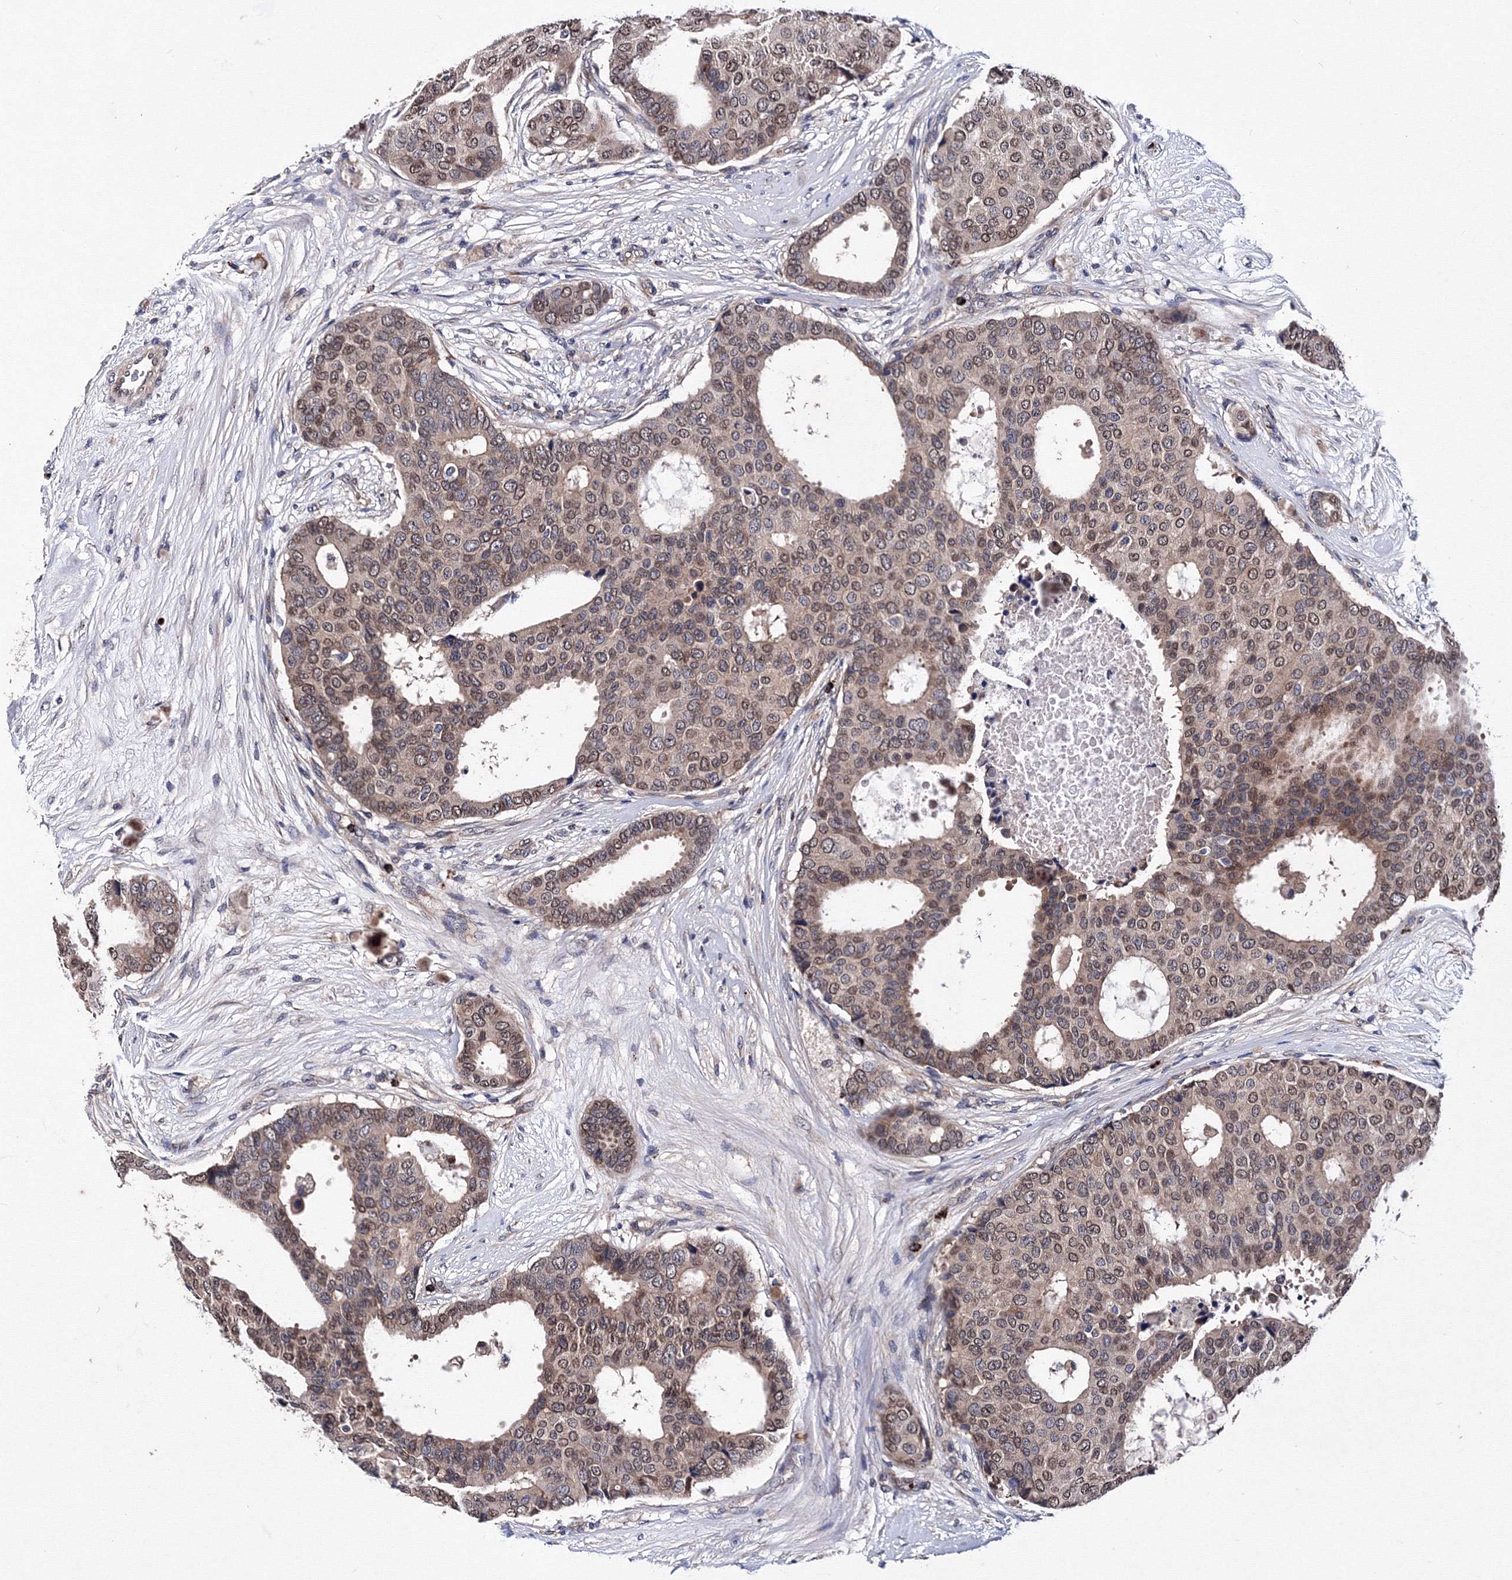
{"staining": {"intensity": "weak", "quantity": ">75%", "location": "nuclear"}, "tissue": "breast cancer", "cell_type": "Tumor cells", "image_type": "cancer", "snomed": [{"axis": "morphology", "description": "Duct carcinoma"}, {"axis": "topography", "description": "Breast"}], "caption": "The immunohistochemical stain shows weak nuclear staining in tumor cells of breast cancer (infiltrating ductal carcinoma) tissue.", "gene": "PHYKPL", "patient": {"sex": "female", "age": 75}}